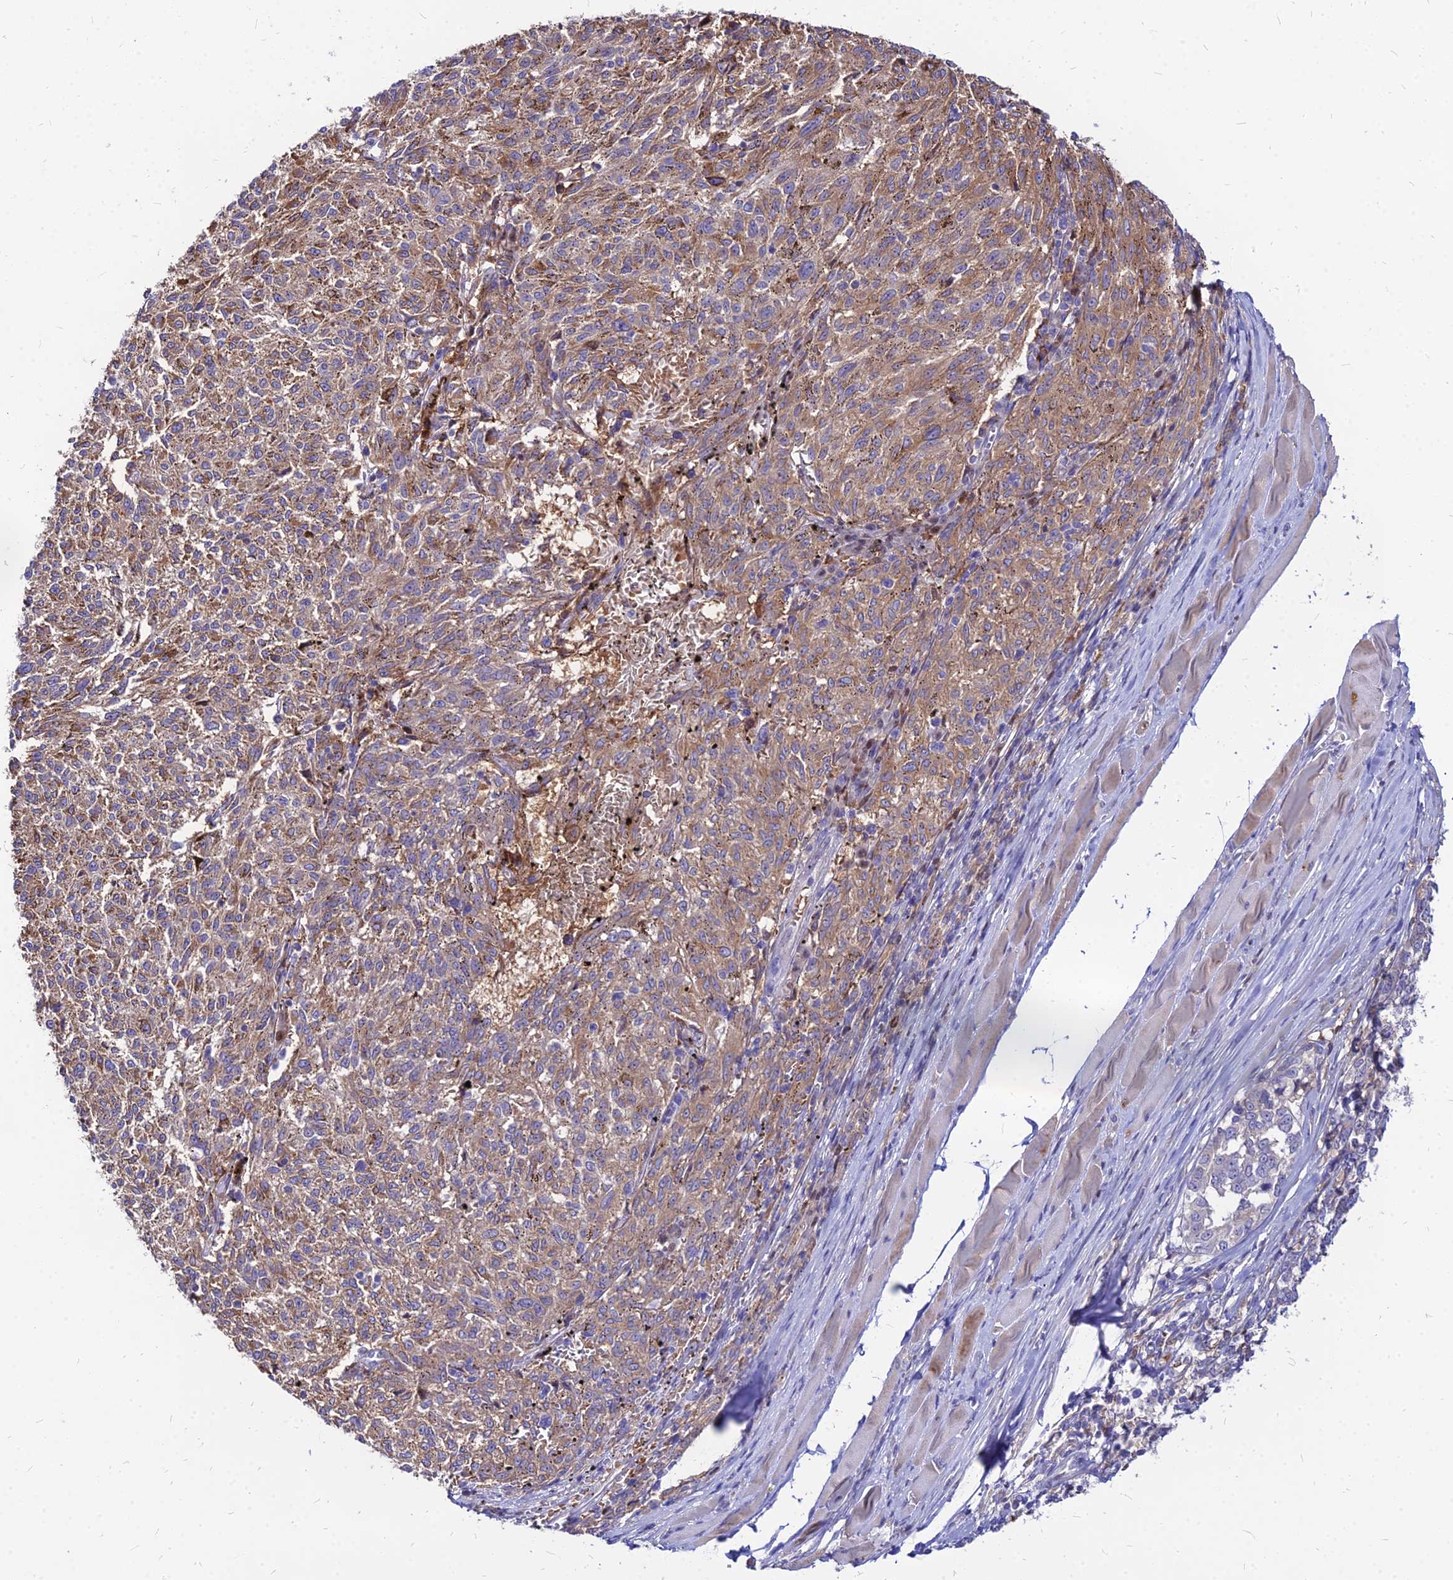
{"staining": {"intensity": "moderate", "quantity": ">75%", "location": "cytoplasmic/membranous"}, "tissue": "melanoma", "cell_type": "Tumor cells", "image_type": "cancer", "snomed": [{"axis": "morphology", "description": "Malignant melanoma, NOS"}, {"axis": "topography", "description": "Skin"}], "caption": "About >75% of tumor cells in malignant melanoma show moderate cytoplasmic/membranous protein positivity as visualized by brown immunohistochemical staining.", "gene": "ACSM6", "patient": {"sex": "female", "age": 72}}